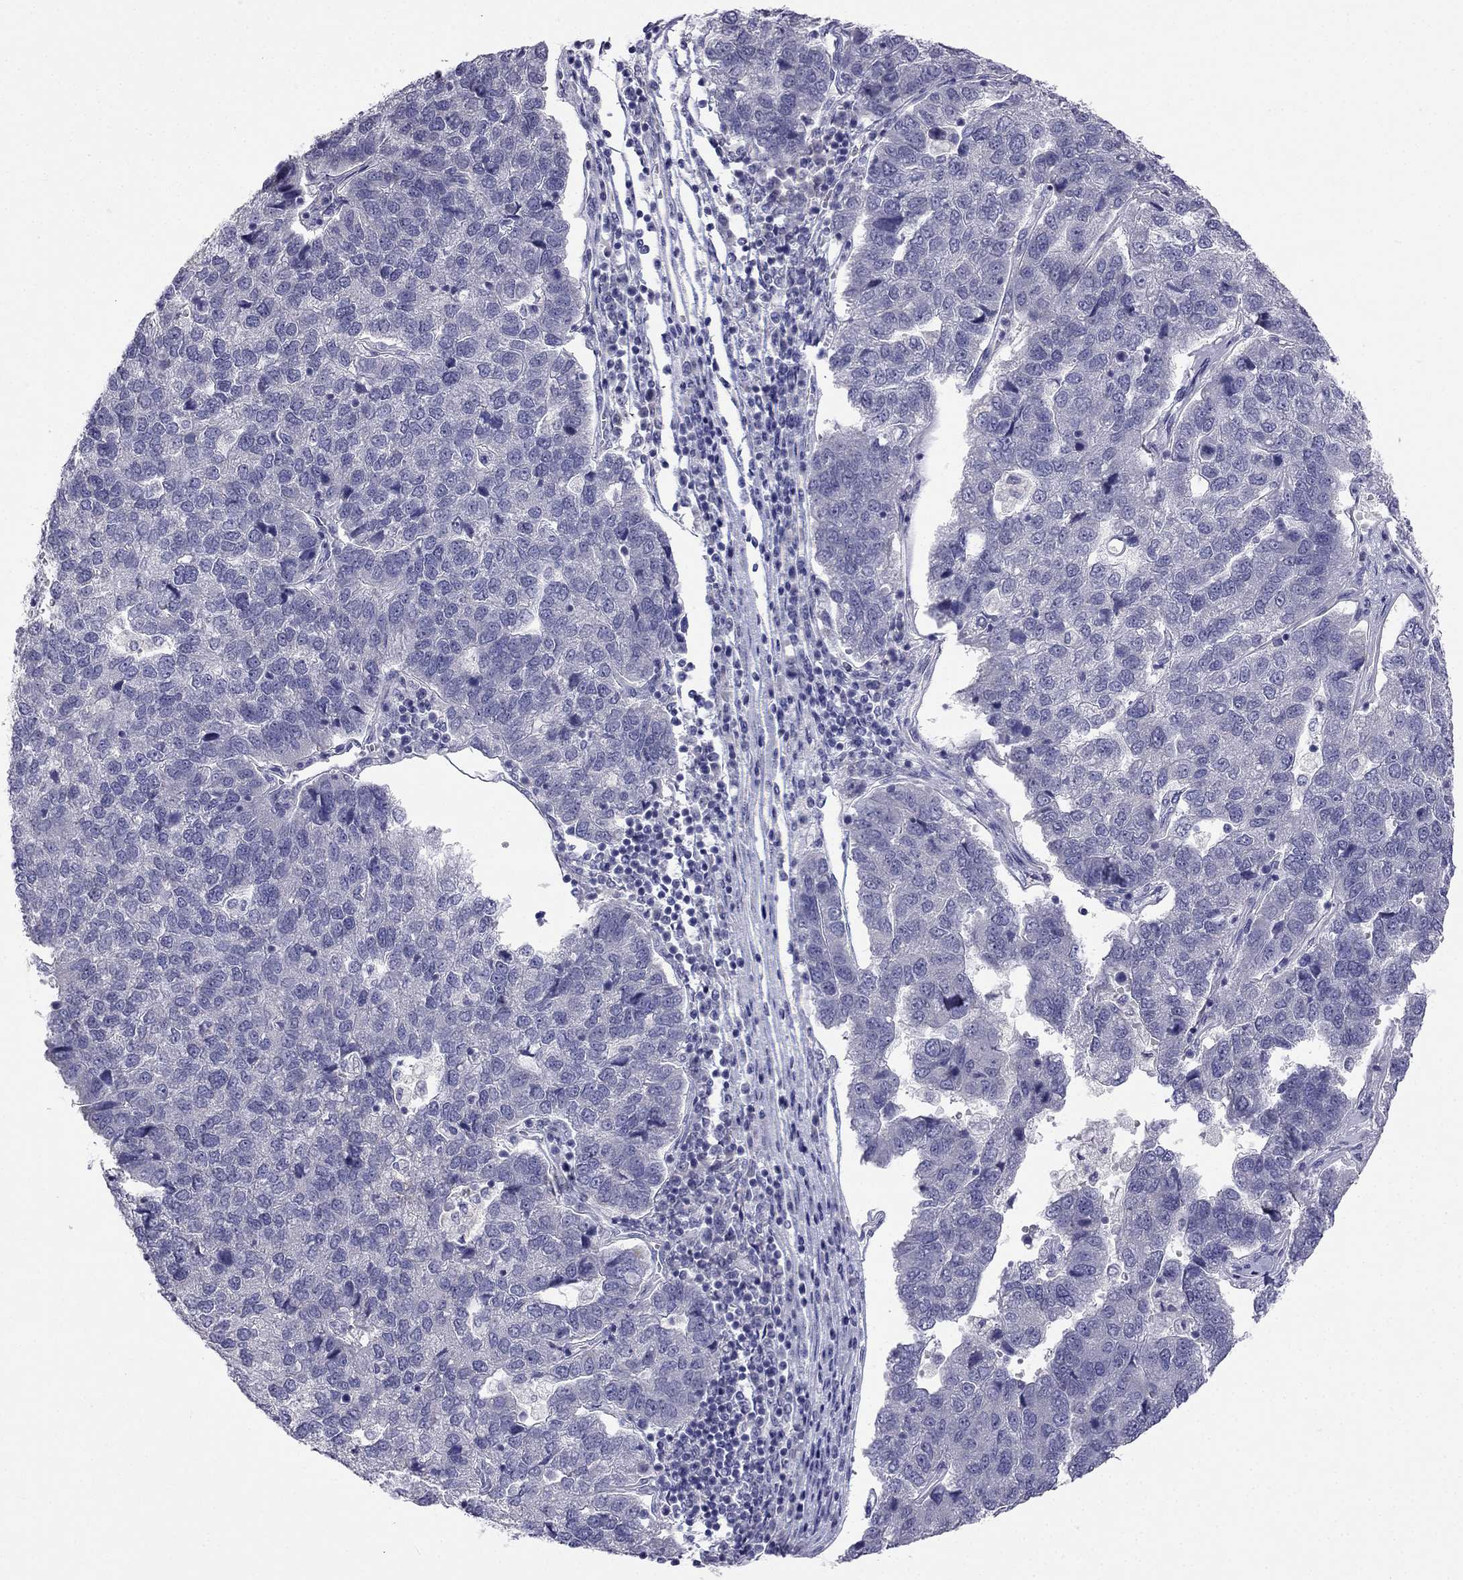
{"staining": {"intensity": "negative", "quantity": "none", "location": "none"}, "tissue": "pancreatic cancer", "cell_type": "Tumor cells", "image_type": "cancer", "snomed": [{"axis": "morphology", "description": "Adenocarcinoma, NOS"}, {"axis": "topography", "description": "Pancreas"}], "caption": "Immunohistochemistry photomicrograph of pancreatic cancer stained for a protein (brown), which shows no expression in tumor cells. (DAB immunohistochemistry (IHC) visualized using brightfield microscopy, high magnification).", "gene": "C16orf89", "patient": {"sex": "female", "age": 61}}